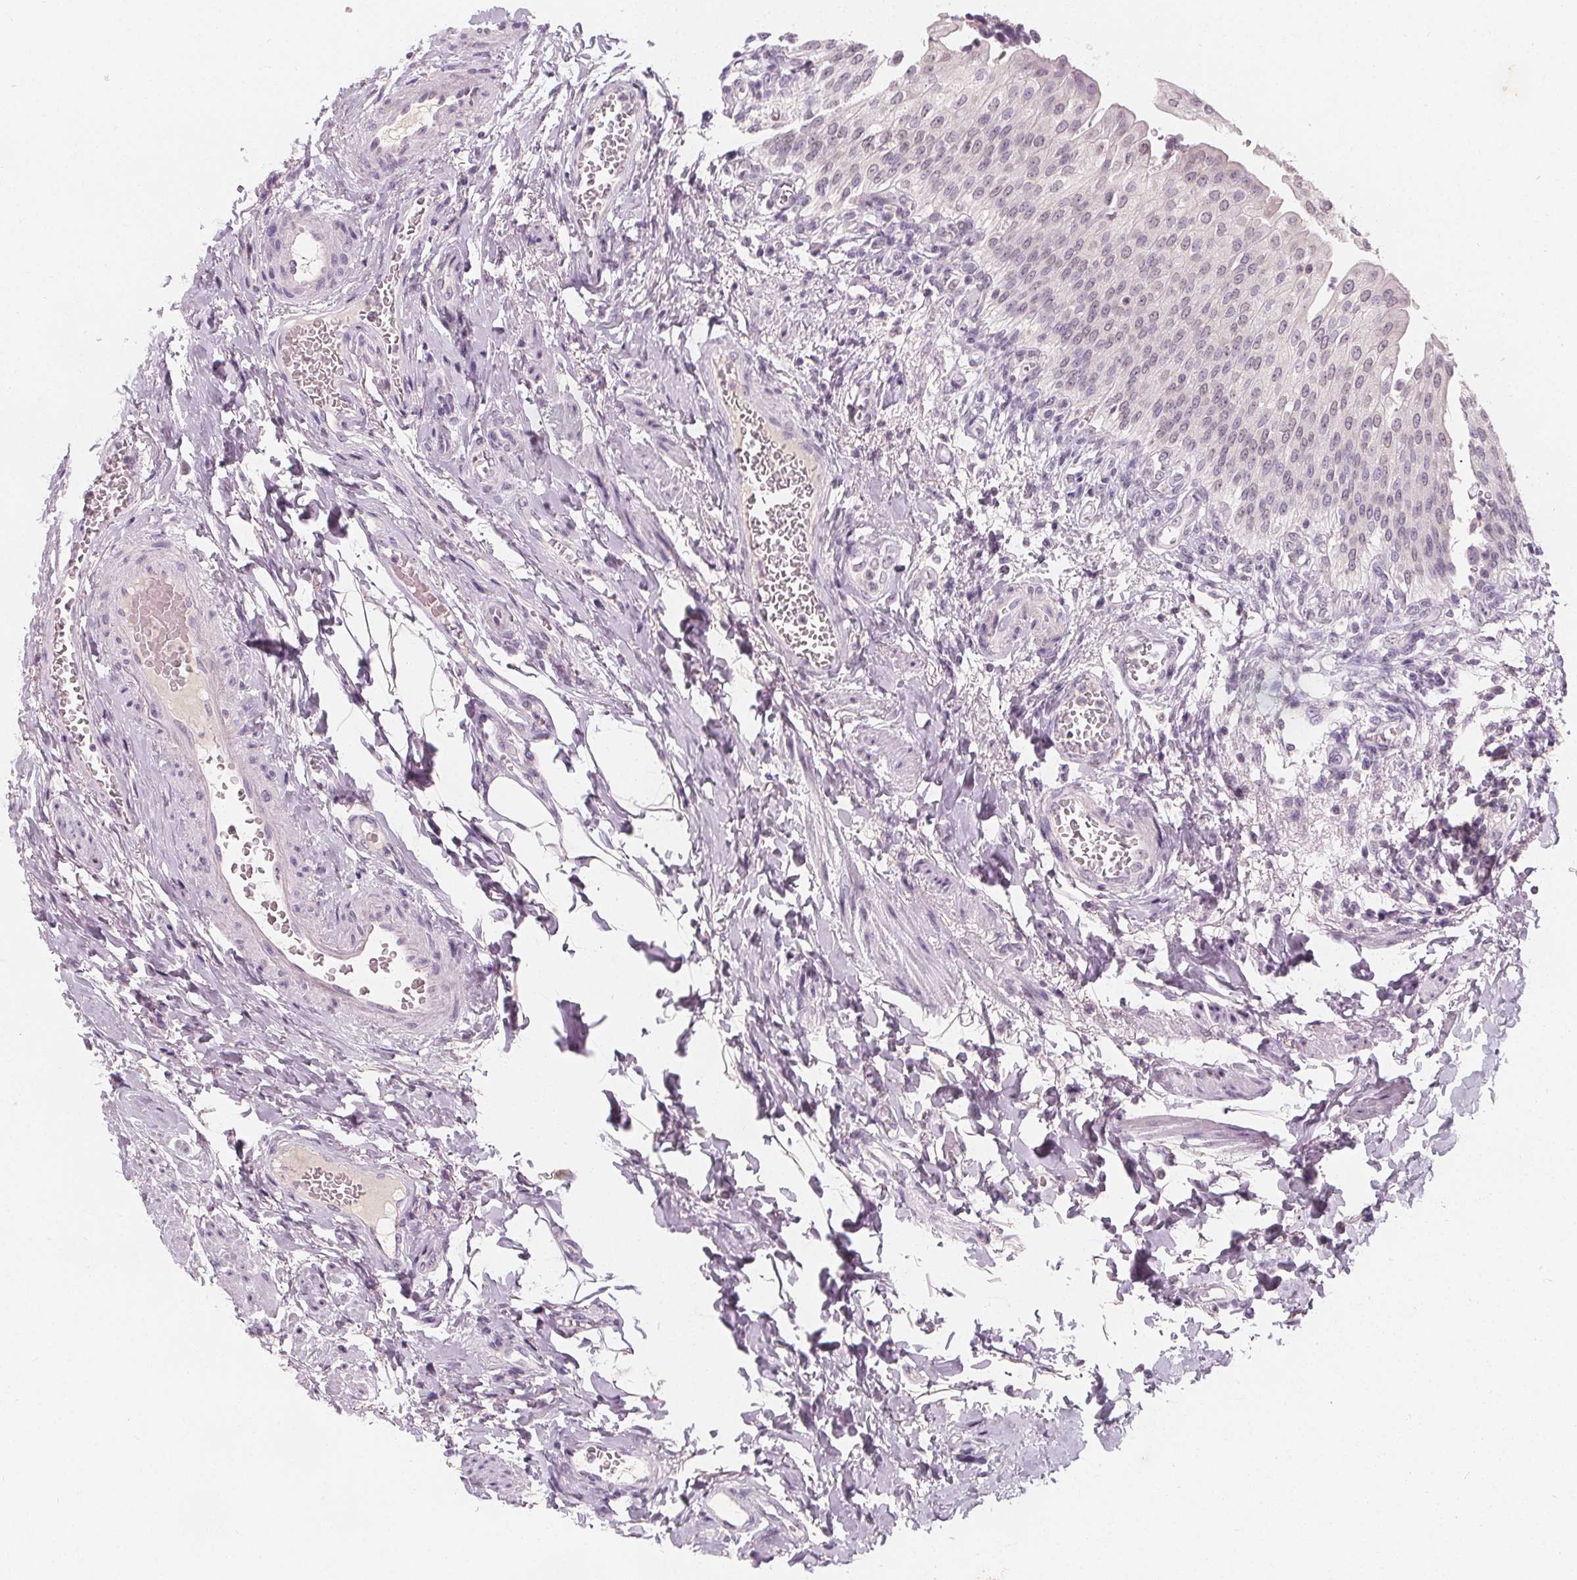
{"staining": {"intensity": "negative", "quantity": "none", "location": "none"}, "tissue": "urinary bladder", "cell_type": "Urothelial cells", "image_type": "normal", "snomed": [{"axis": "morphology", "description": "Normal tissue, NOS"}, {"axis": "topography", "description": "Urinary bladder"}, {"axis": "topography", "description": "Peripheral nerve tissue"}], "caption": "Urothelial cells show no significant staining in normal urinary bladder. (Stains: DAB (3,3'-diaminobenzidine) IHC with hematoxylin counter stain, Microscopy: brightfield microscopy at high magnification).", "gene": "DBX2", "patient": {"sex": "female", "age": 60}}